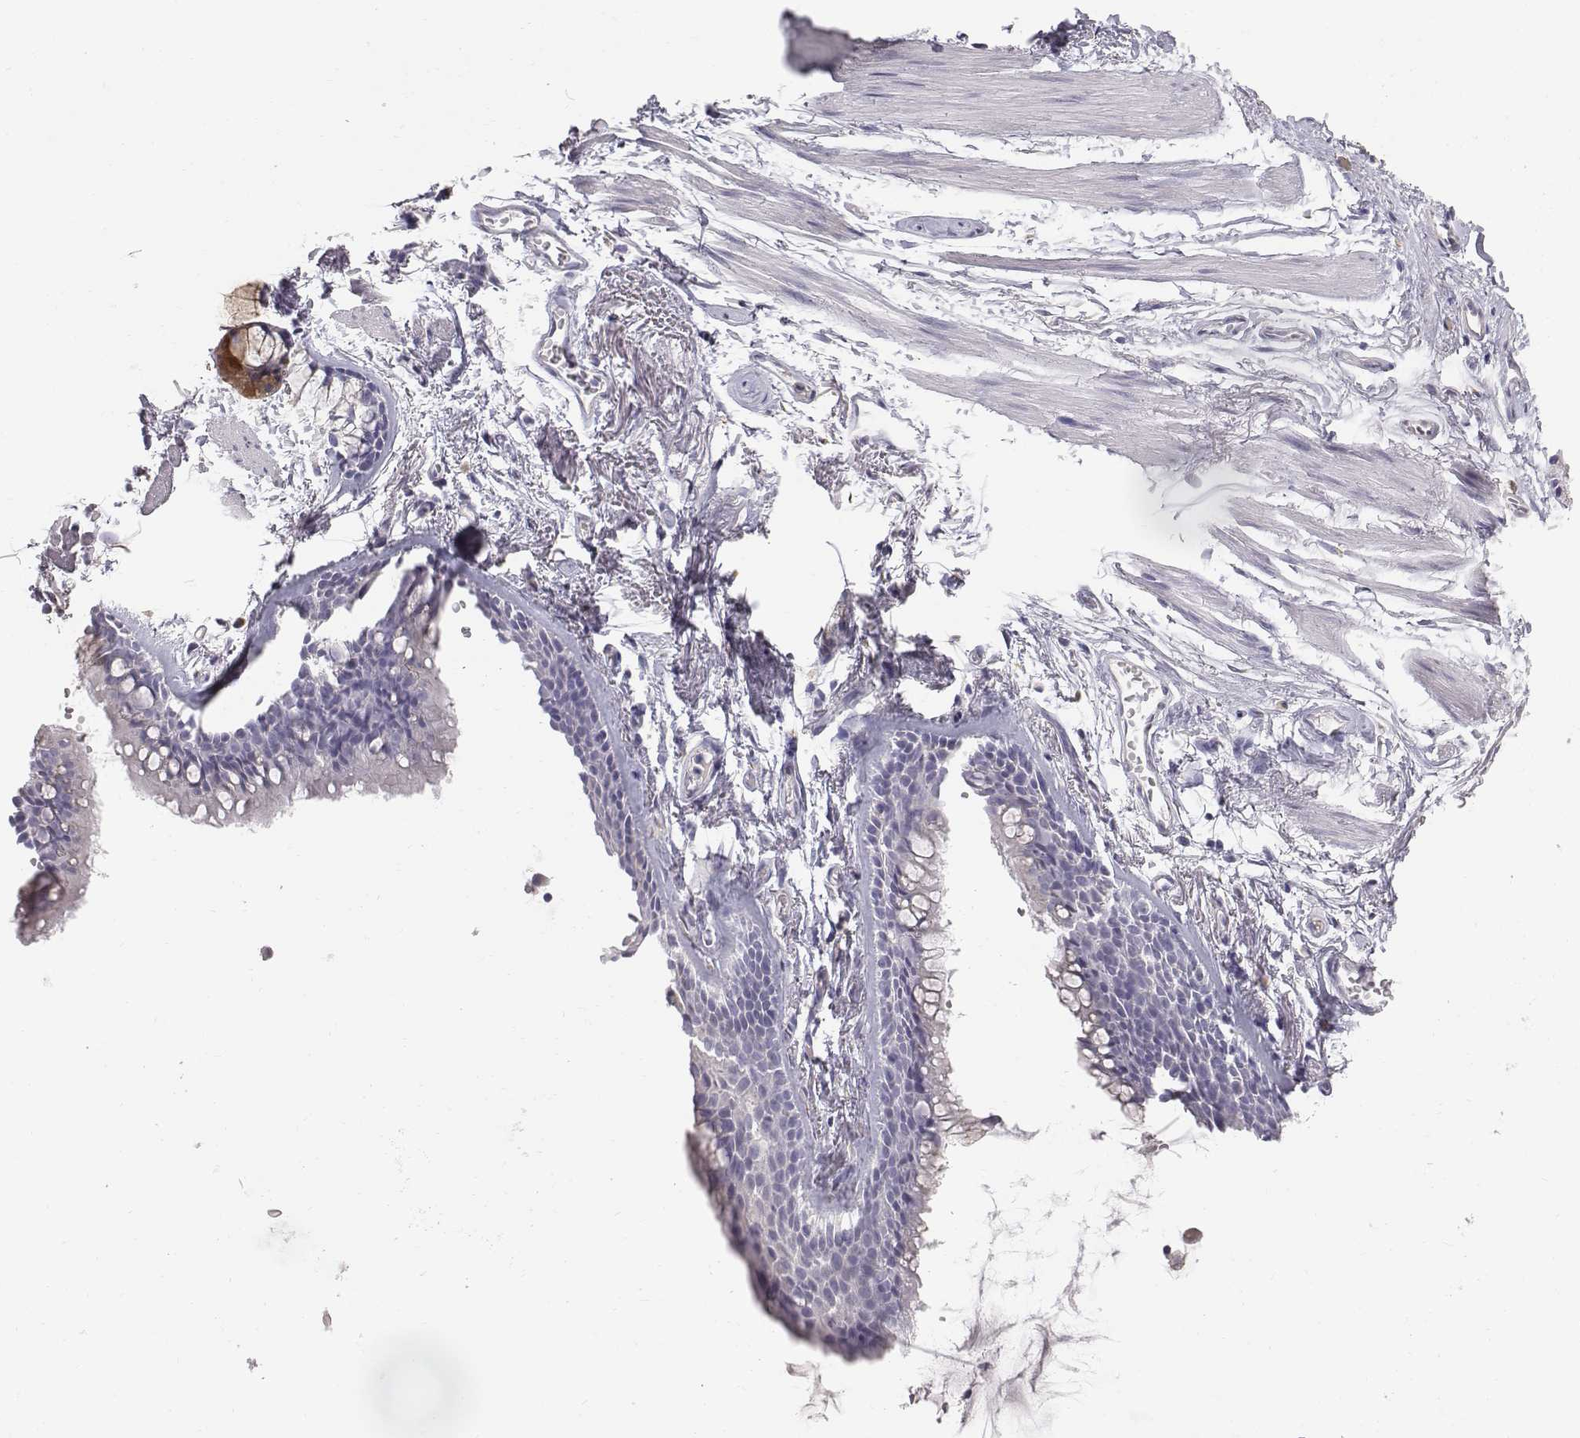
{"staining": {"intensity": "negative", "quantity": "none", "location": "none"}, "tissue": "adipose tissue", "cell_type": "Adipocytes", "image_type": "normal", "snomed": [{"axis": "morphology", "description": "Normal tissue, NOS"}, {"axis": "topography", "description": "Cartilage tissue"}, {"axis": "topography", "description": "Bronchus"}], "caption": "DAB immunohistochemical staining of normal human adipose tissue reveals no significant expression in adipocytes. (DAB immunohistochemistry, high magnification).", "gene": "C6orf58", "patient": {"sex": "female", "age": 79}}